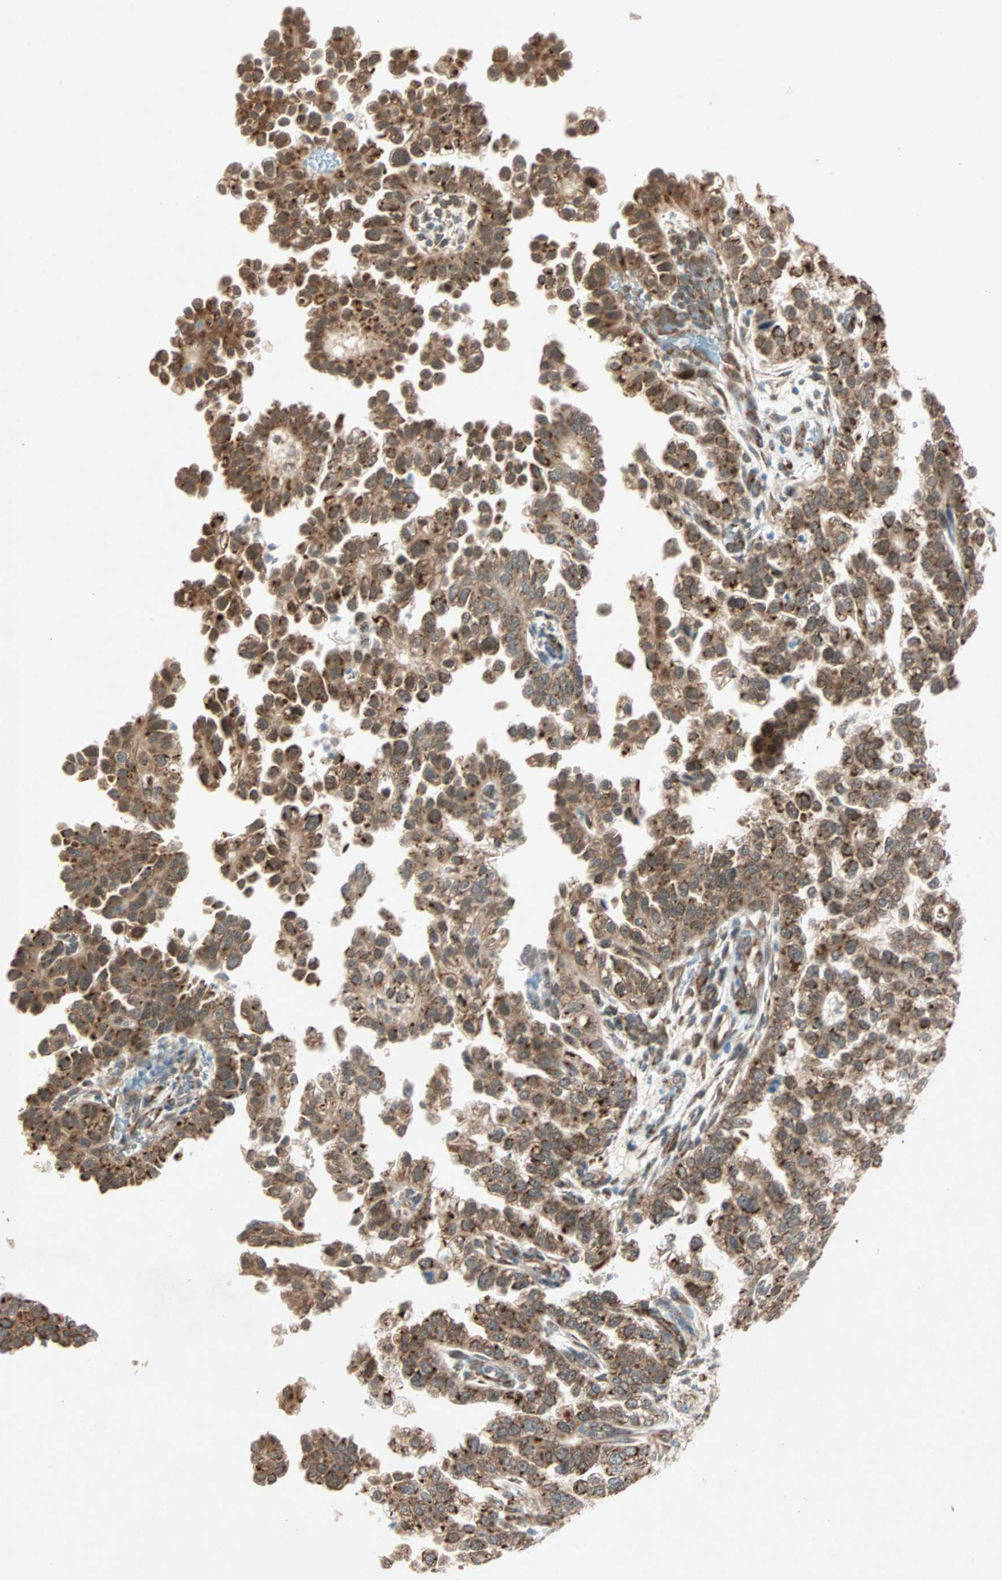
{"staining": {"intensity": "strong", "quantity": ">75%", "location": "cytoplasmic/membranous,nuclear"}, "tissue": "endometrial cancer", "cell_type": "Tumor cells", "image_type": "cancer", "snomed": [{"axis": "morphology", "description": "Adenocarcinoma, NOS"}, {"axis": "topography", "description": "Endometrium"}], "caption": "A histopathology image of endometrial adenocarcinoma stained for a protein demonstrates strong cytoplasmic/membranous and nuclear brown staining in tumor cells.", "gene": "ZNF37A", "patient": {"sex": "female", "age": 85}}